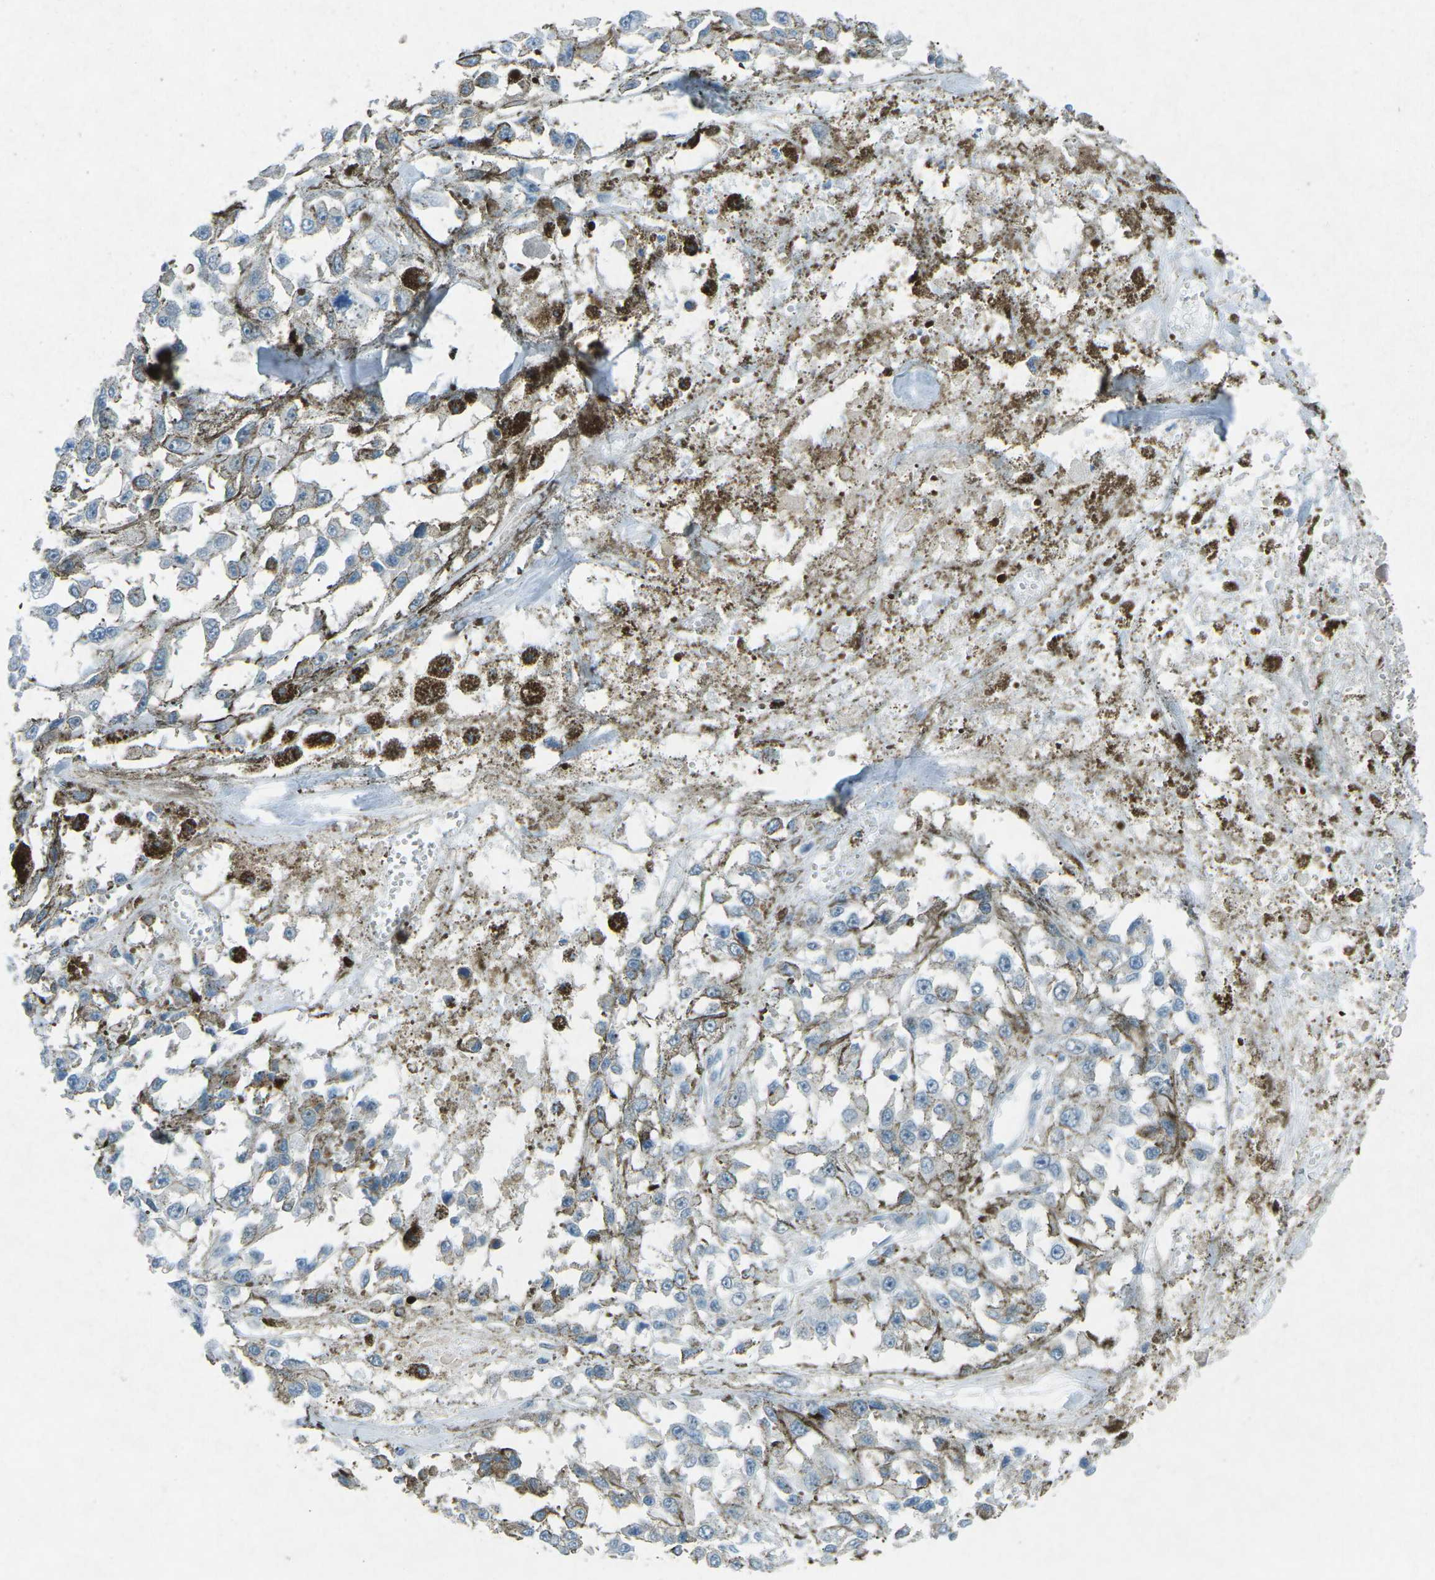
{"staining": {"intensity": "negative", "quantity": "none", "location": "none"}, "tissue": "melanoma", "cell_type": "Tumor cells", "image_type": "cancer", "snomed": [{"axis": "morphology", "description": "Malignant melanoma, Metastatic site"}, {"axis": "topography", "description": "Lymph node"}], "caption": "DAB immunohistochemical staining of melanoma shows no significant positivity in tumor cells. (Brightfield microscopy of DAB immunohistochemistry at high magnification).", "gene": "PRKCA", "patient": {"sex": "male", "age": 59}}